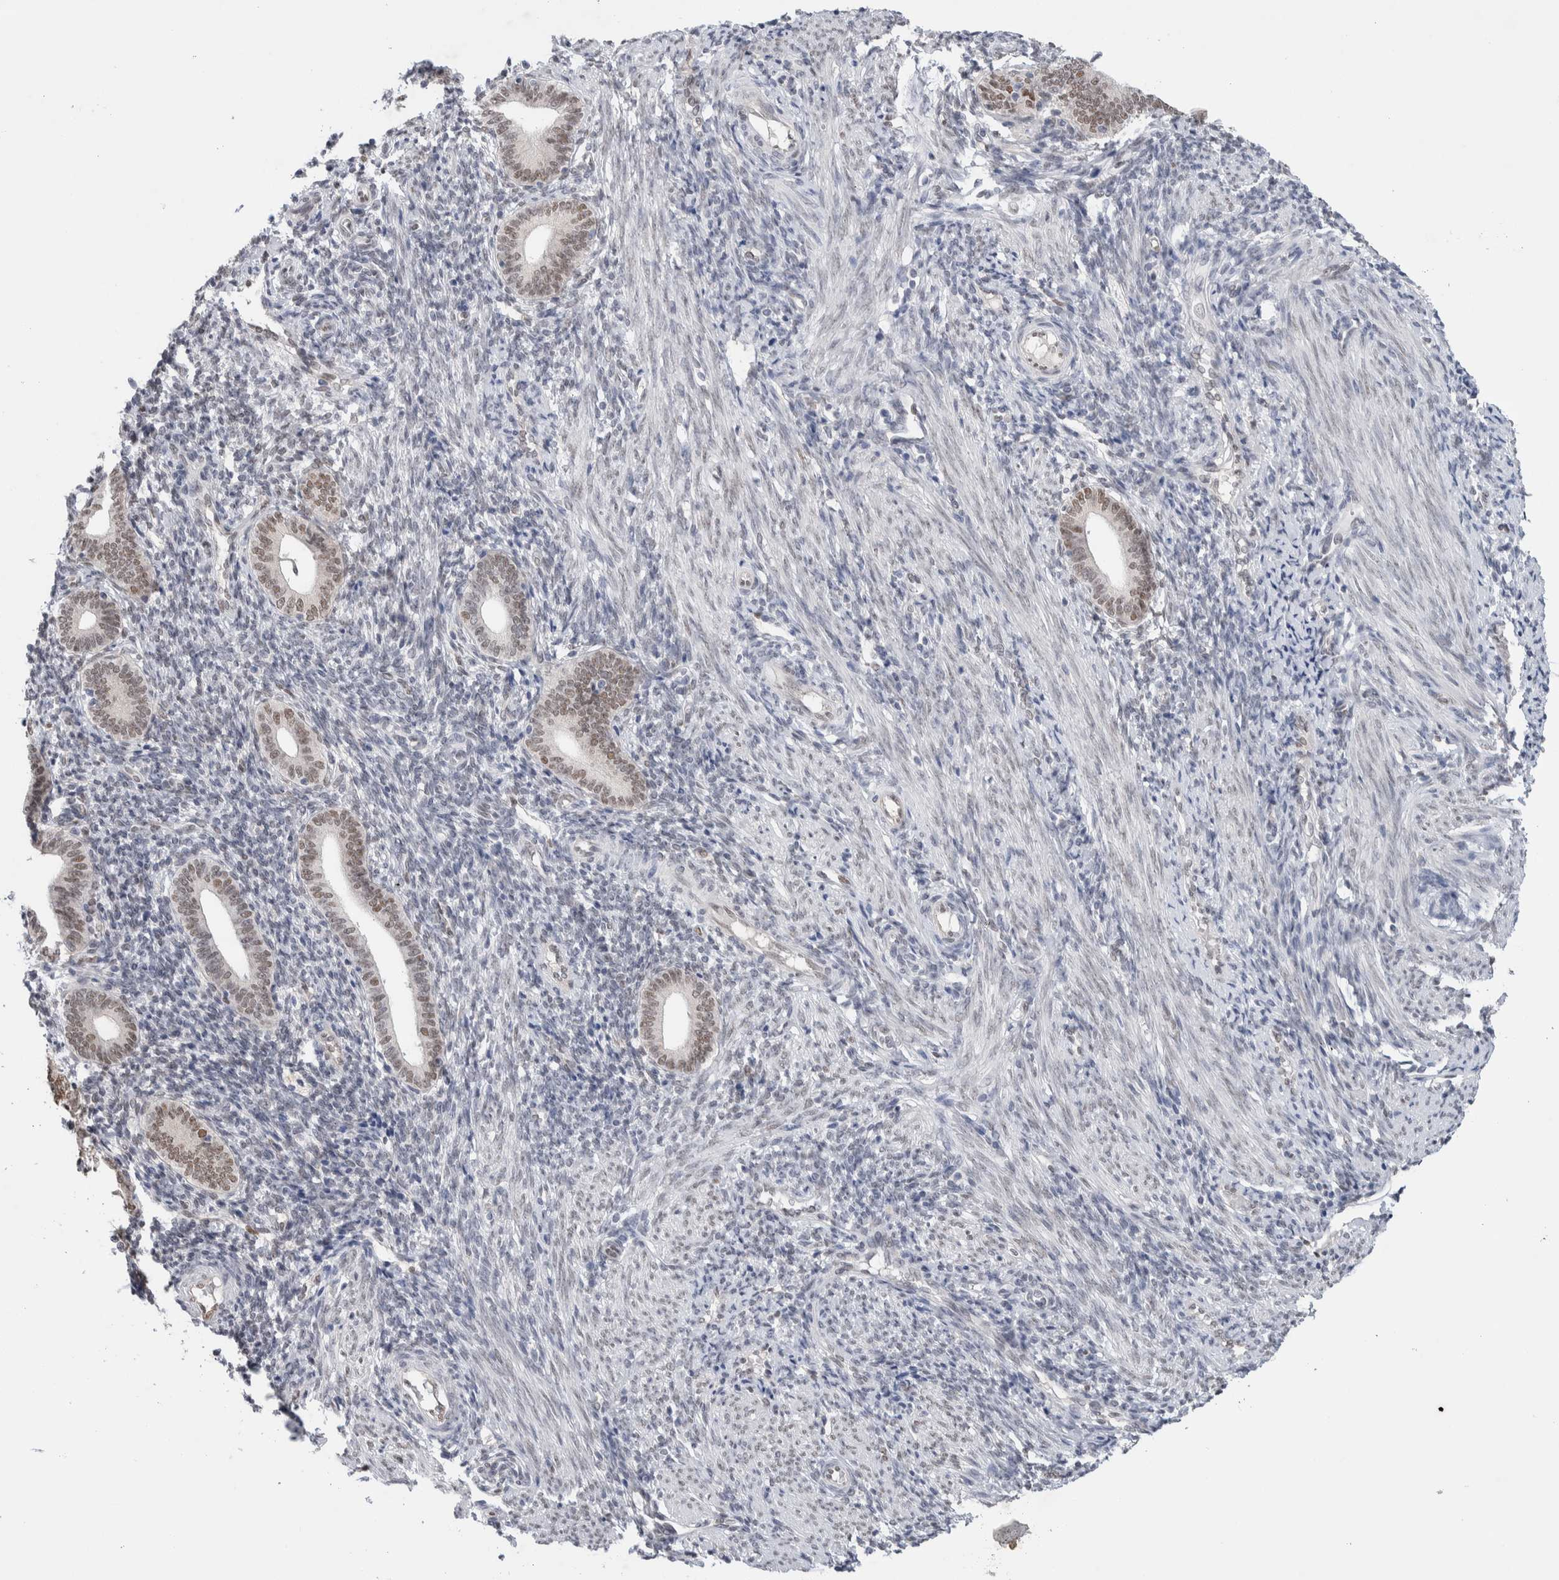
{"staining": {"intensity": "negative", "quantity": "none", "location": "none"}, "tissue": "endometrium", "cell_type": "Cells in endometrial stroma", "image_type": "normal", "snomed": [{"axis": "morphology", "description": "Normal tissue, NOS"}, {"axis": "topography", "description": "Uterus"}, {"axis": "topography", "description": "Endometrium"}], "caption": "DAB immunohistochemical staining of unremarkable human endometrium reveals no significant expression in cells in endometrial stroma.", "gene": "PRMT1", "patient": {"sex": "female", "age": 33}}